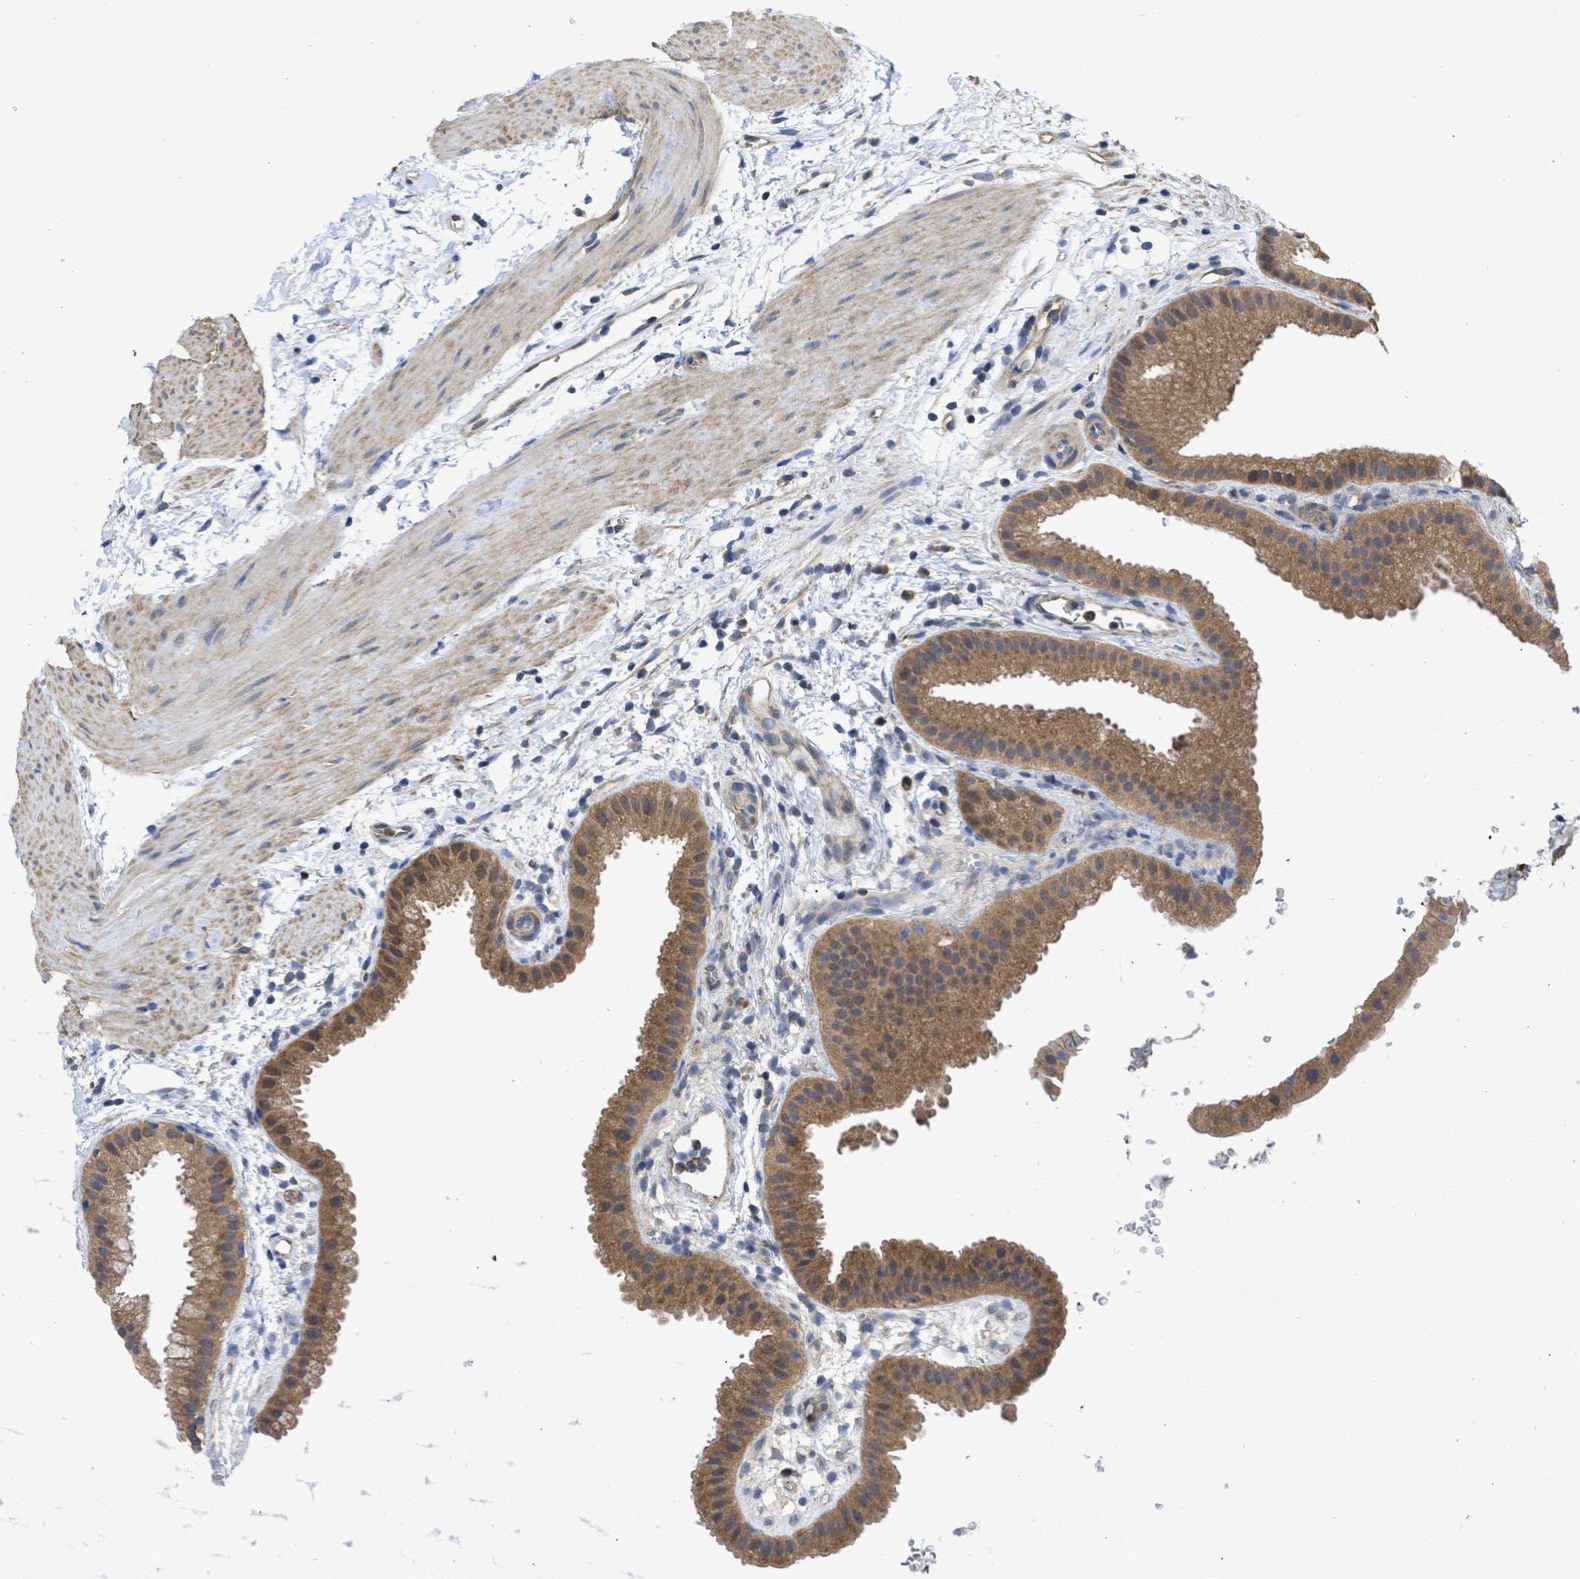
{"staining": {"intensity": "moderate", "quantity": ">75%", "location": "cytoplasmic/membranous"}, "tissue": "gallbladder", "cell_type": "Glandular cells", "image_type": "normal", "snomed": [{"axis": "morphology", "description": "Normal tissue, NOS"}, {"axis": "topography", "description": "Gallbladder"}], "caption": "Gallbladder stained with DAB immunohistochemistry reveals medium levels of moderate cytoplasmic/membranous staining in approximately >75% of glandular cells.", "gene": "MAP2K3", "patient": {"sex": "female", "age": 64}}